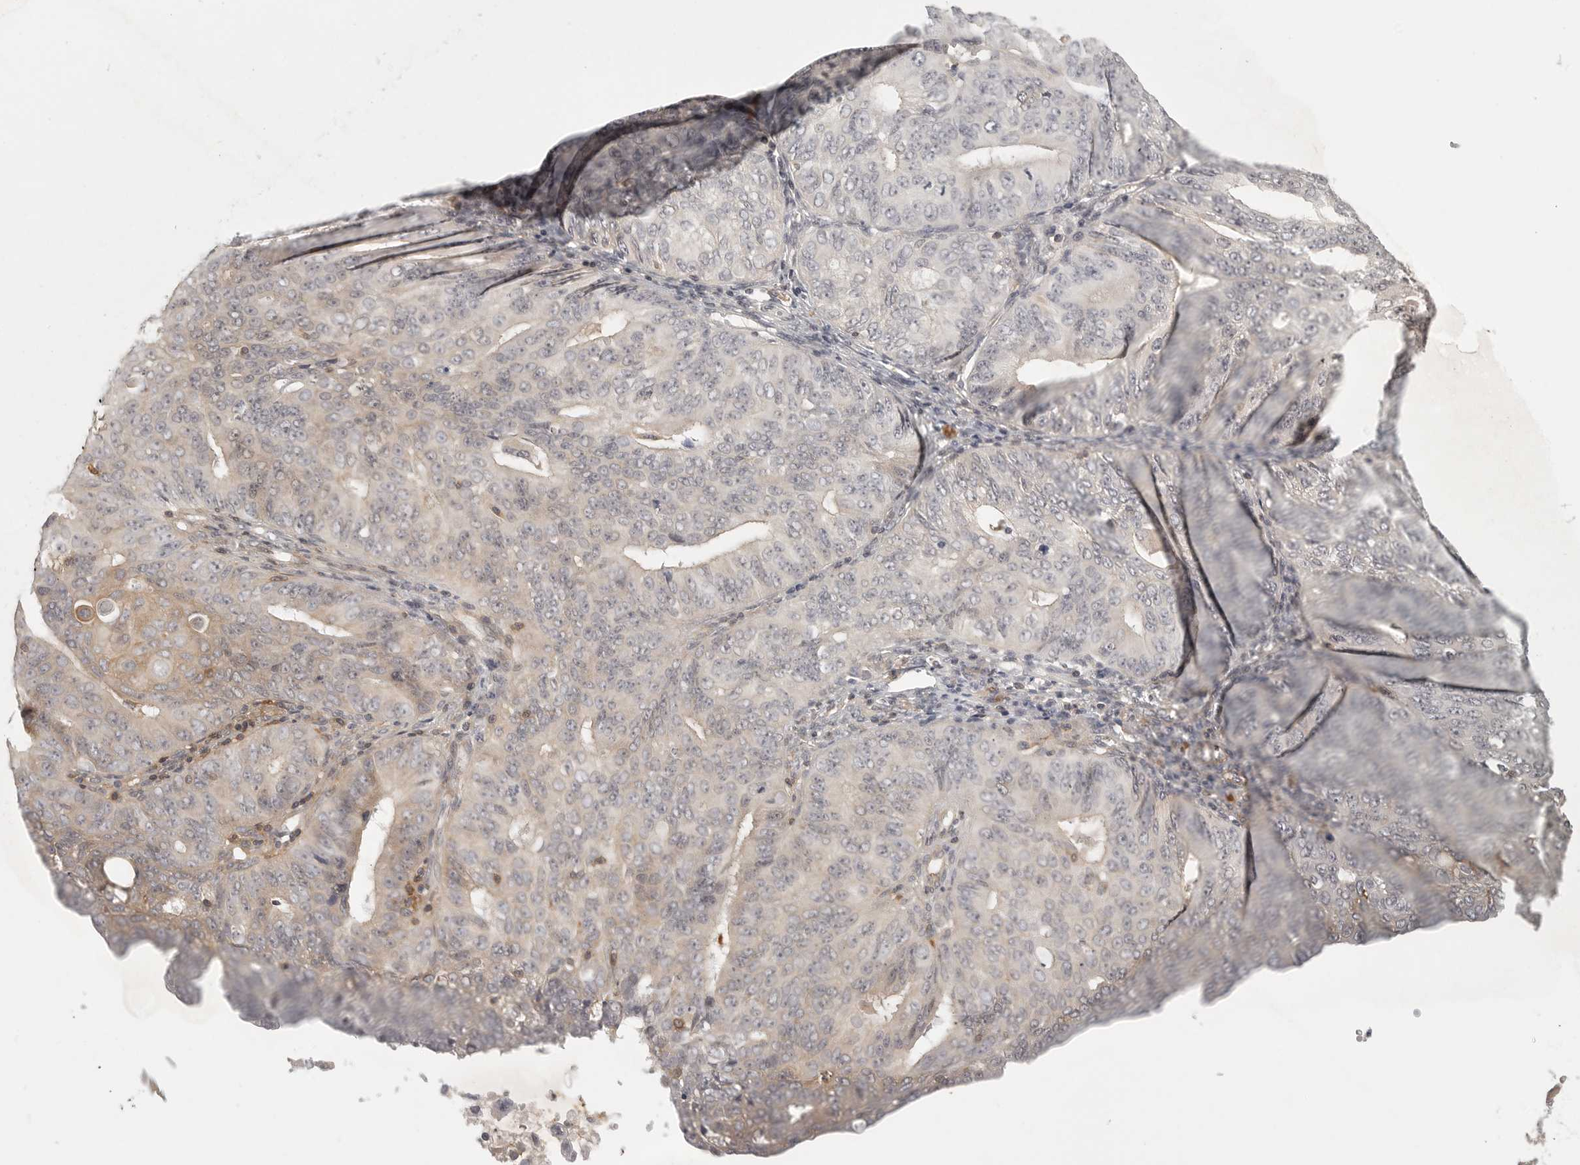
{"staining": {"intensity": "negative", "quantity": "none", "location": "none"}, "tissue": "endometrial cancer", "cell_type": "Tumor cells", "image_type": "cancer", "snomed": [{"axis": "morphology", "description": "Adenocarcinoma, NOS"}, {"axis": "topography", "description": "Endometrium"}], "caption": "The immunohistochemistry (IHC) photomicrograph has no significant positivity in tumor cells of adenocarcinoma (endometrial) tissue. (Brightfield microscopy of DAB (3,3'-diaminobenzidine) IHC at high magnification).", "gene": "DBNL", "patient": {"sex": "female", "age": 32}}